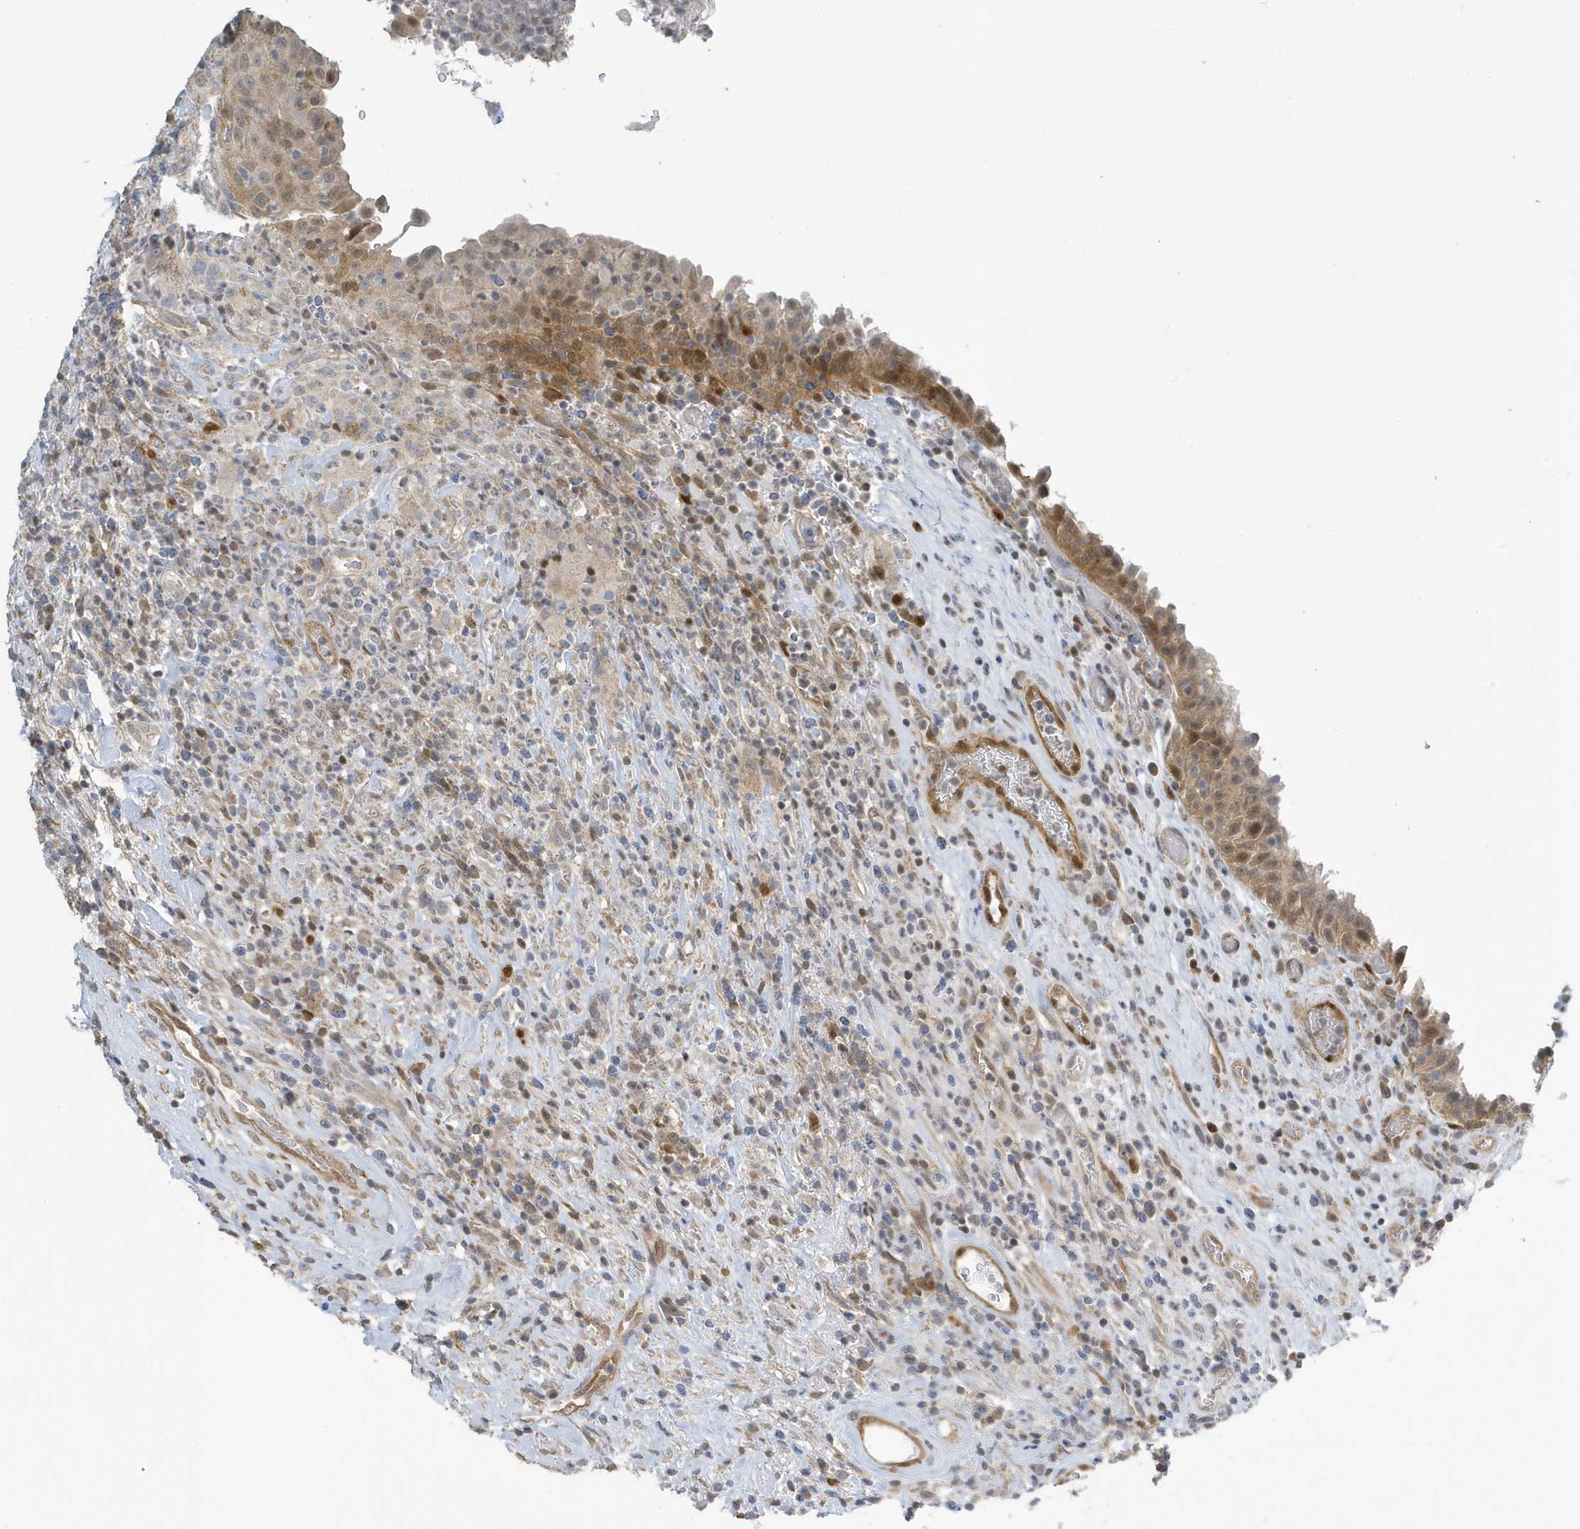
{"staining": {"intensity": "moderate", "quantity": "25%-75%", "location": "cytoplasmic/membranous,nuclear"}, "tissue": "urinary bladder", "cell_type": "Urothelial cells", "image_type": "normal", "snomed": [{"axis": "morphology", "description": "Normal tissue, NOS"}, {"axis": "morphology", "description": "Inflammation, NOS"}, {"axis": "topography", "description": "Urinary bladder"}], "caption": "Immunohistochemical staining of unremarkable urinary bladder shows medium levels of moderate cytoplasmic/membranous,nuclear expression in approximately 25%-75% of urothelial cells. (DAB = brown stain, brightfield microscopy at high magnification).", "gene": "NCOA7", "patient": {"sex": "female", "age": 75}}